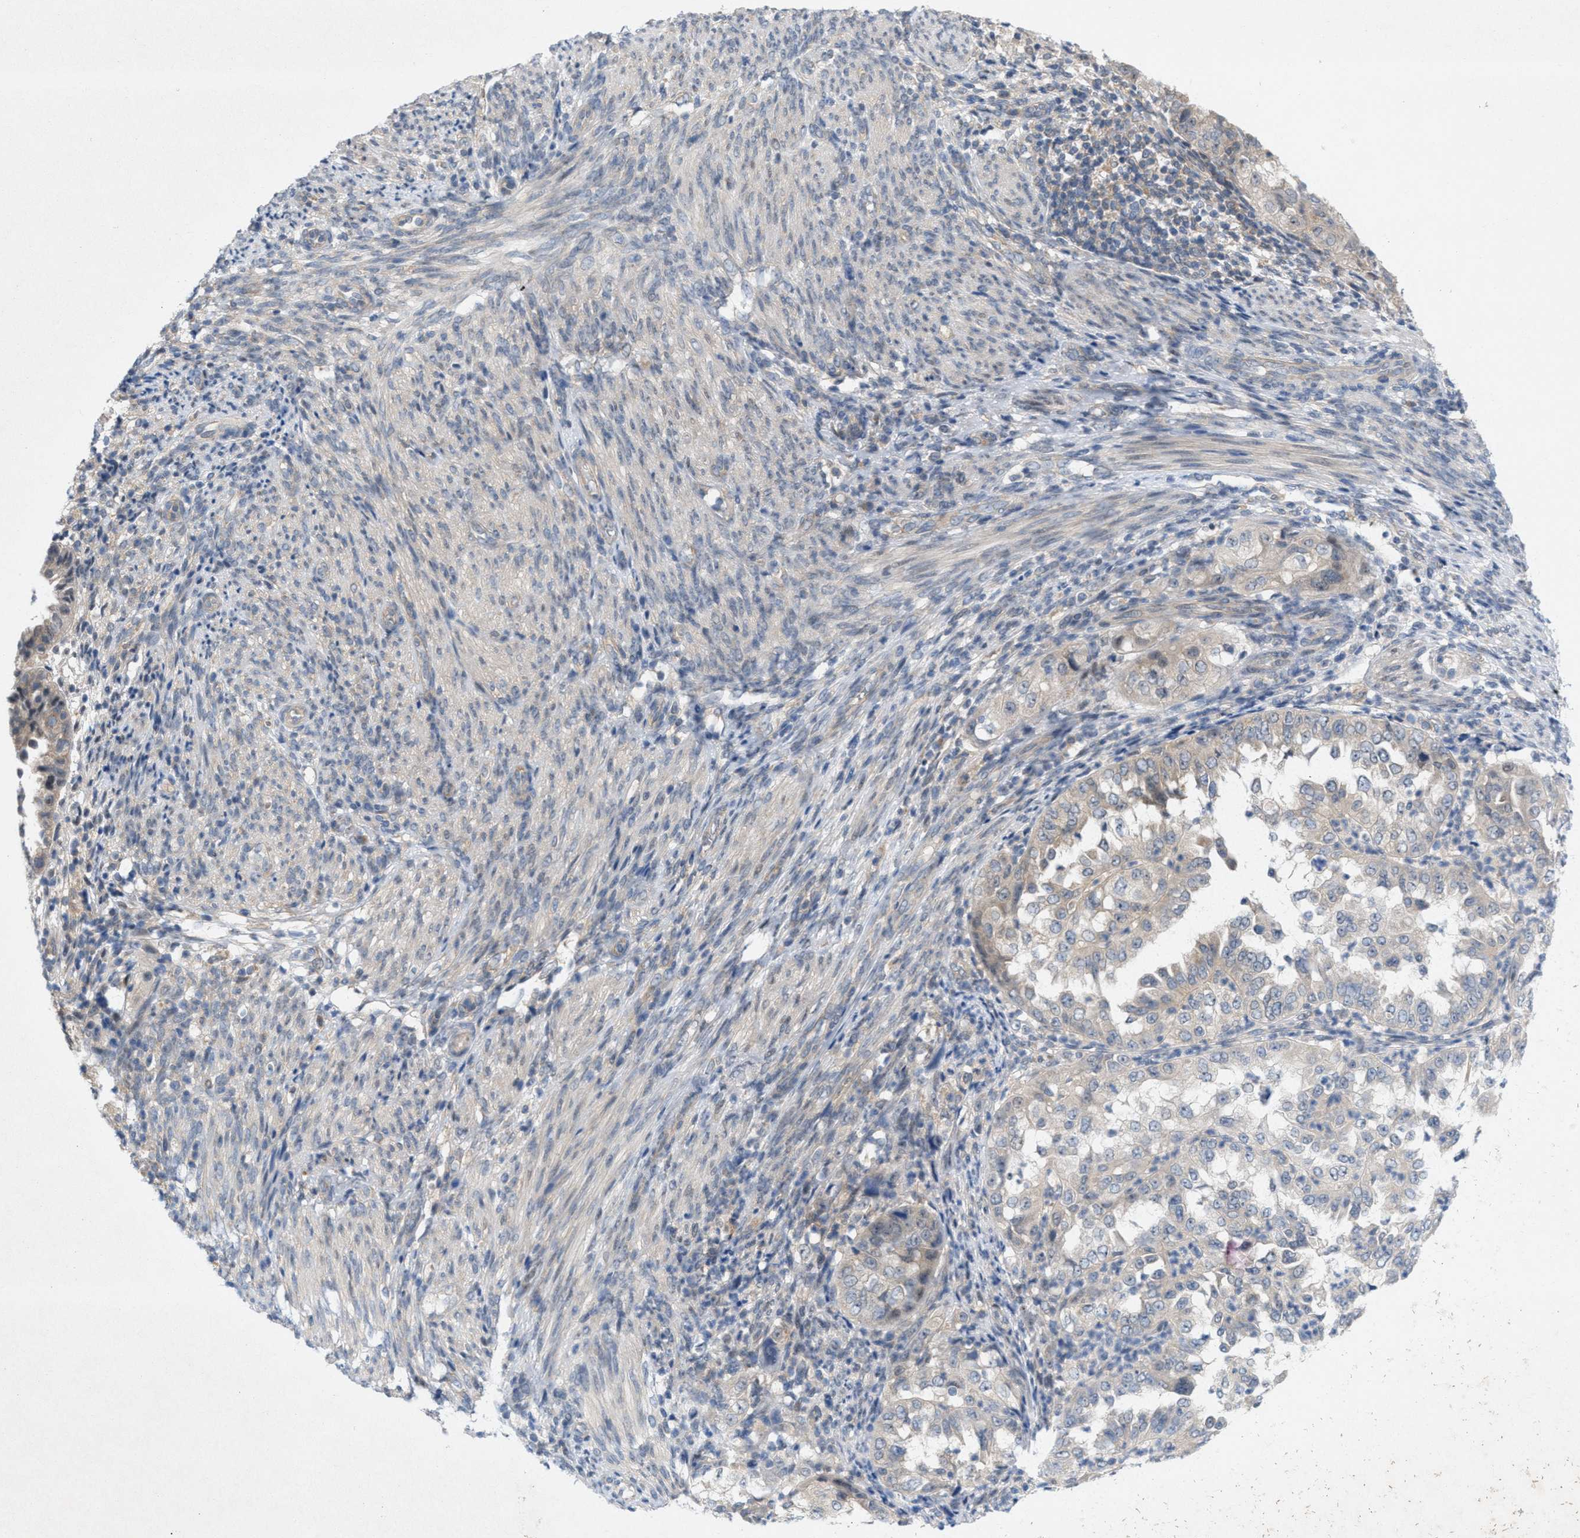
{"staining": {"intensity": "weak", "quantity": "<25%", "location": "cytoplasmic/membranous"}, "tissue": "endometrial cancer", "cell_type": "Tumor cells", "image_type": "cancer", "snomed": [{"axis": "morphology", "description": "Adenocarcinoma, NOS"}, {"axis": "topography", "description": "Endometrium"}], "caption": "Endometrial adenocarcinoma was stained to show a protein in brown. There is no significant positivity in tumor cells.", "gene": "WIPI2", "patient": {"sex": "female", "age": 85}}